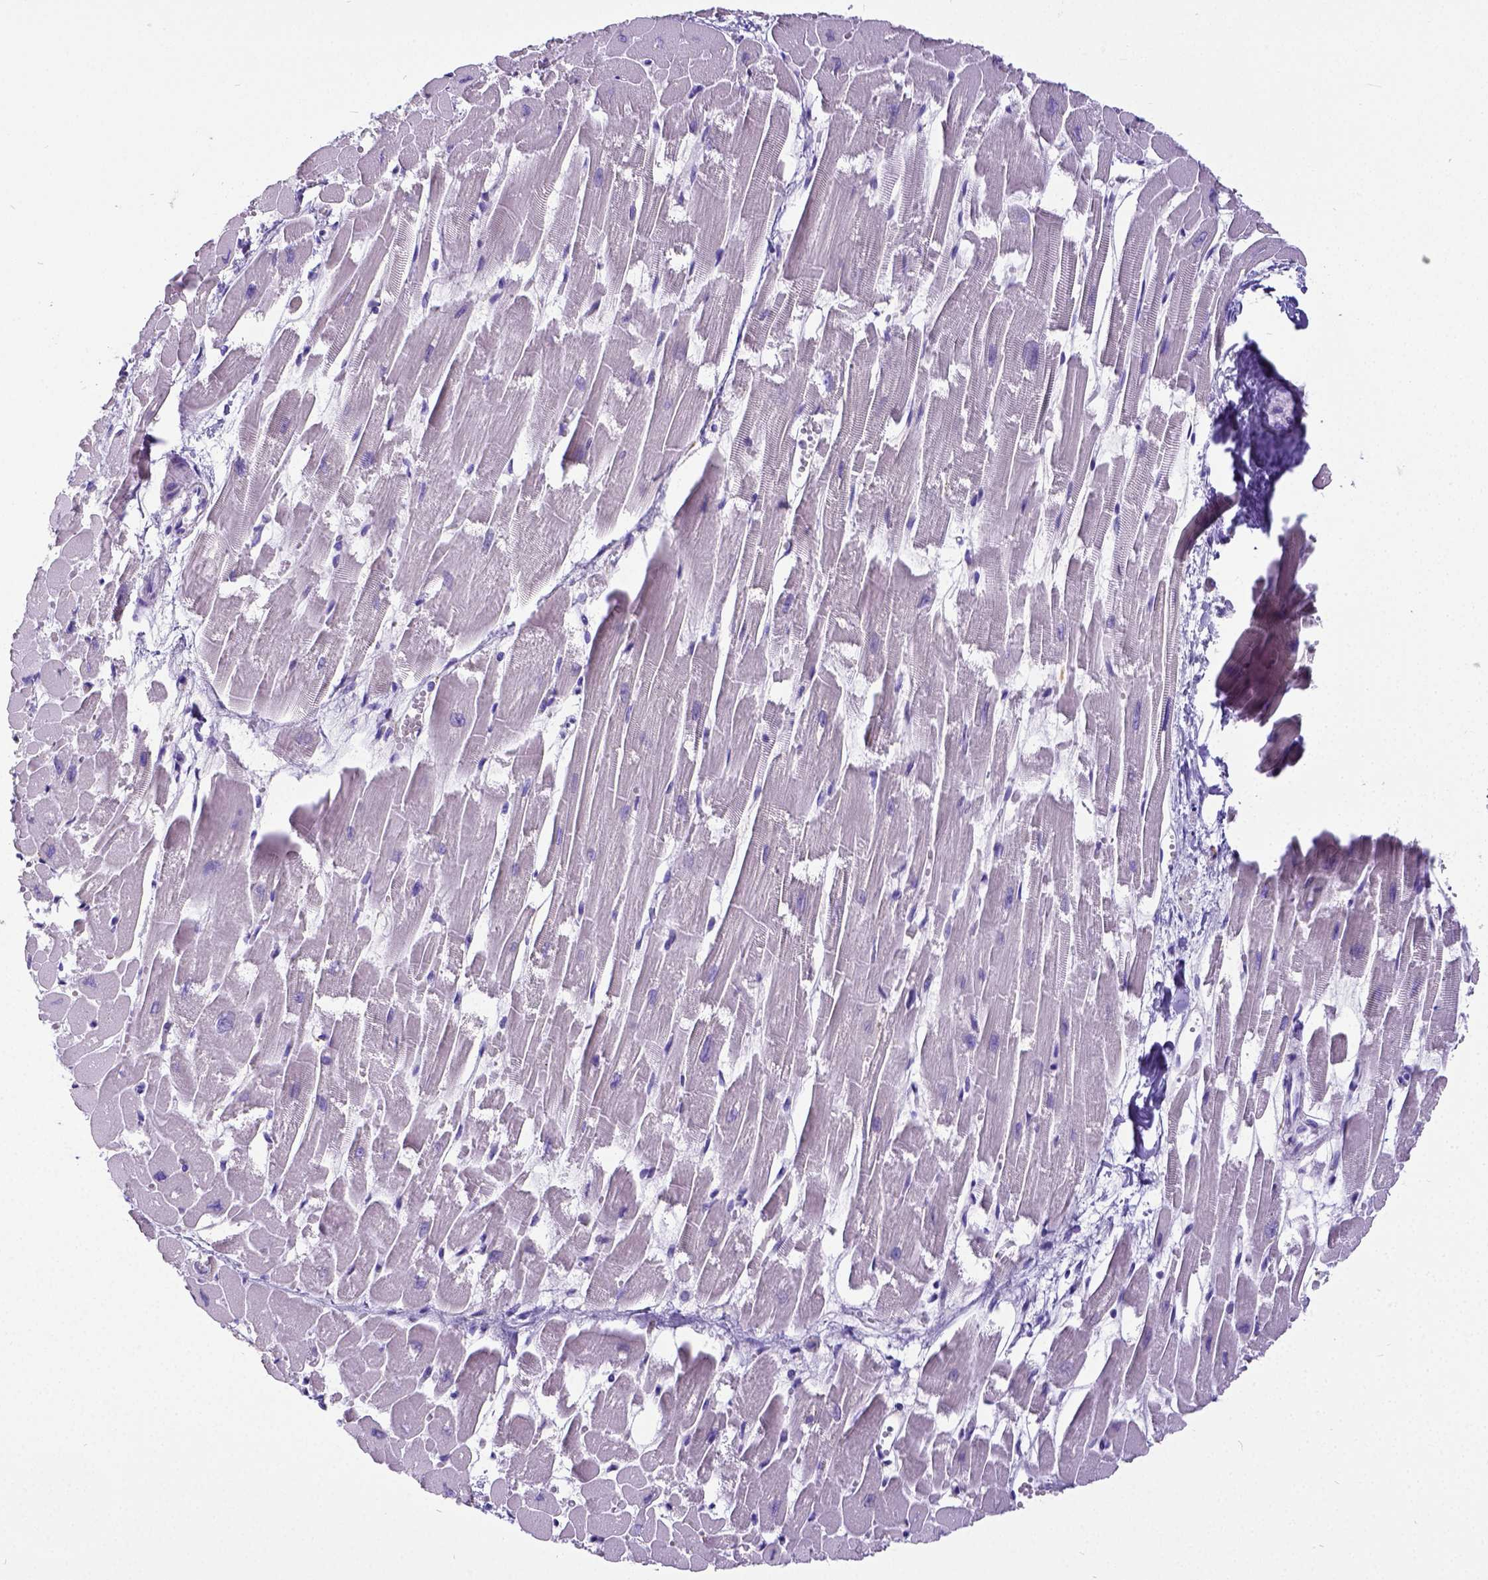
{"staining": {"intensity": "negative", "quantity": "none", "location": "none"}, "tissue": "heart muscle", "cell_type": "Cardiomyocytes", "image_type": "normal", "snomed": [{"axis": "morphology", "description": "Normal tissue, NOS"}, {"axis": "topography", "description": "Heart"}], "caption": "Heart muscle was stained to show a protein in brown. There is no significant staining in cardiomyocytes. Brightfield microscopy of IHC stained with DAB (brown) and hematoxylin (blue), captured at high magnification.", "gene": "SATB2", "patient": {"sex": "female", "age": 52}}